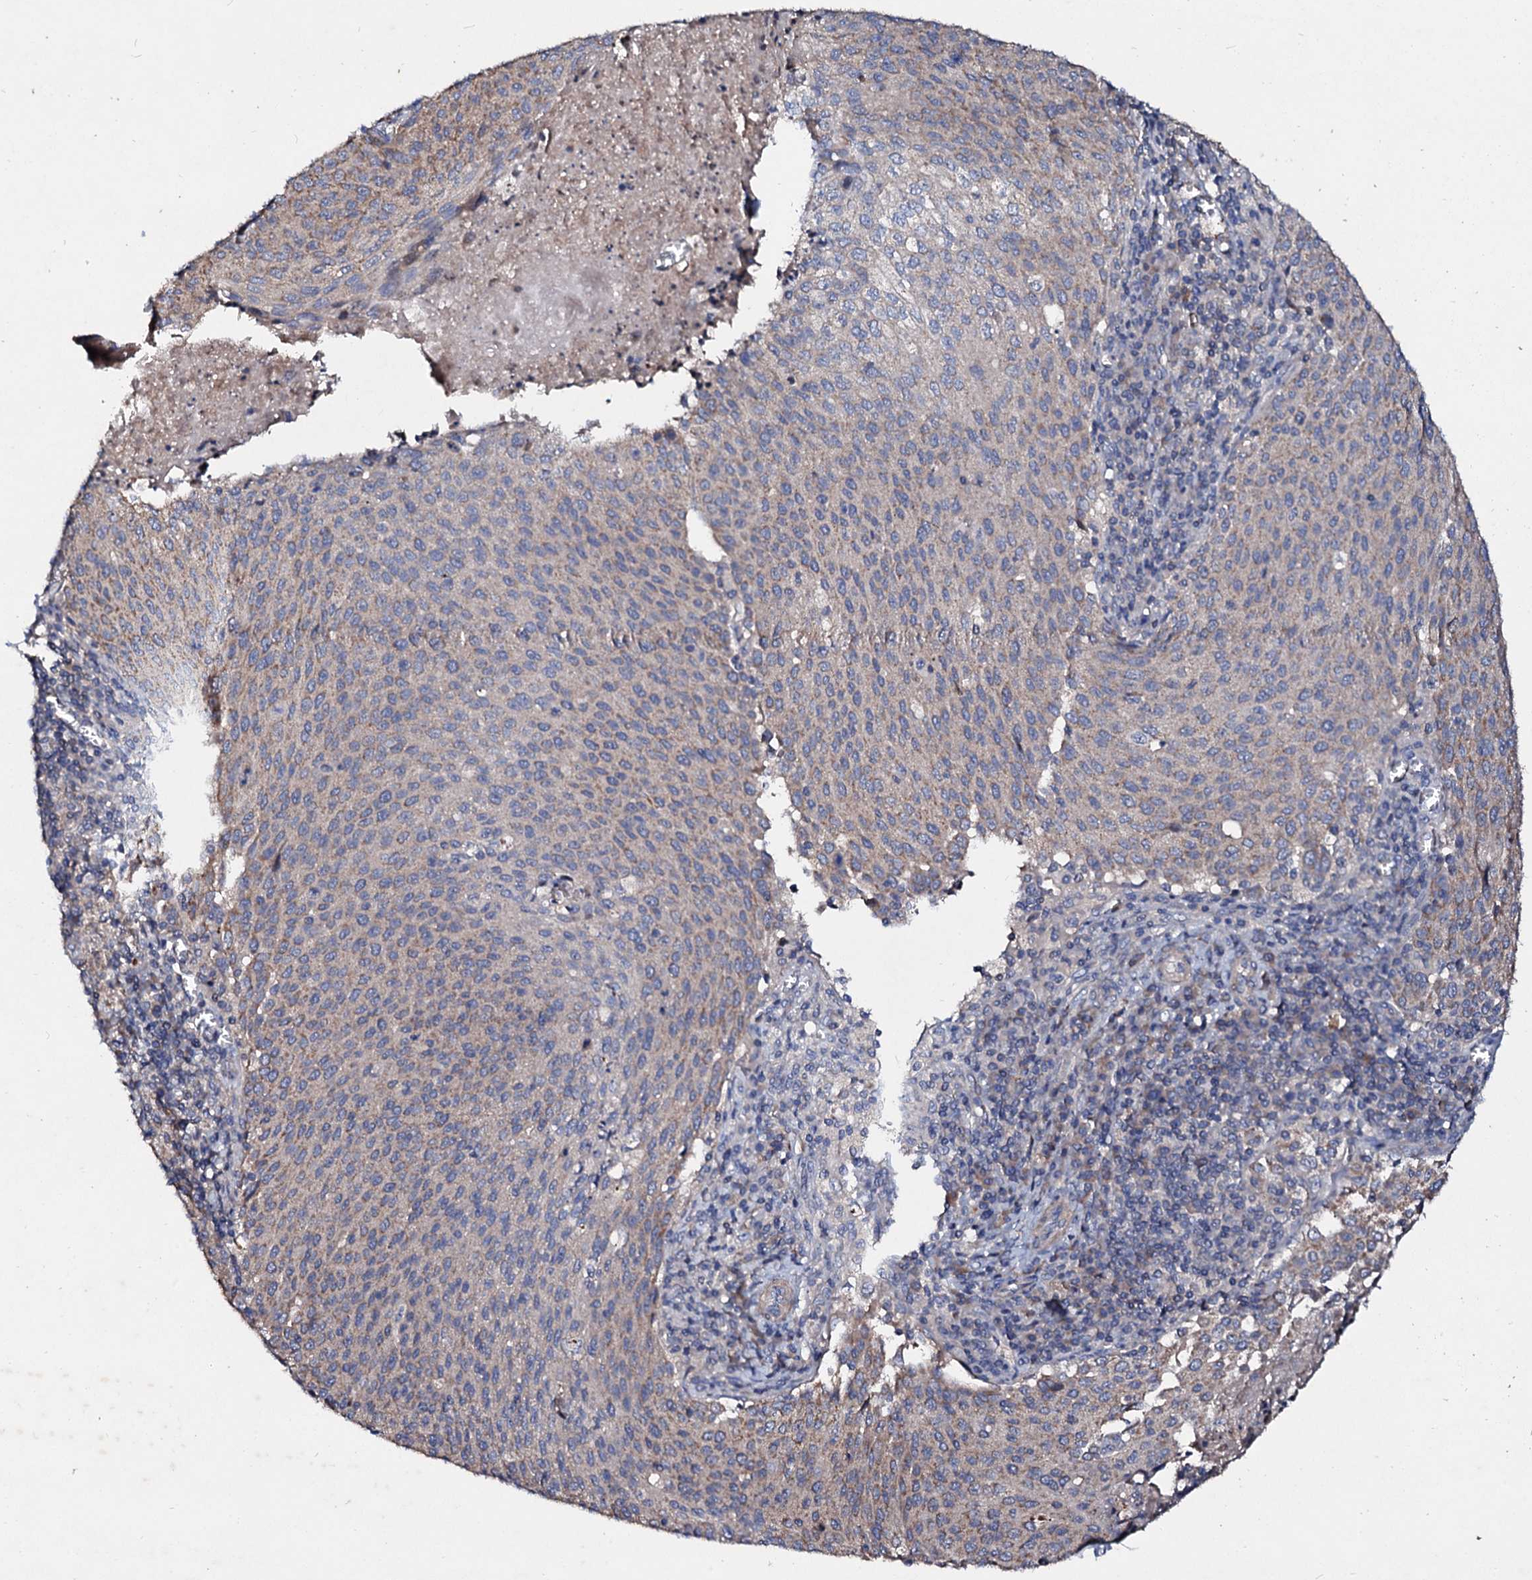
{"staining": {"intensity": "weak", "quantity": "25%-75%", "location": "cytoplasmic/membranous"}, "tissue": "cervical cancer", "cell_type": "Tumor cells", "image_type": "cancer", "snomed": [{"axis": "morphology", "description": "Squamous cell carcinoma, NOS"}, {"axis": "topography", "description": "Cervix"}], "caption": "This is an image of immunohistochemistry (IHC) staining of cervical cancer (squamous cell carcinoma), which shows weak staining in the cytoplasmic/membranous of tumor cells.", "gene": "FIBIN", "patient": {"sex": "female", "age": 46}}